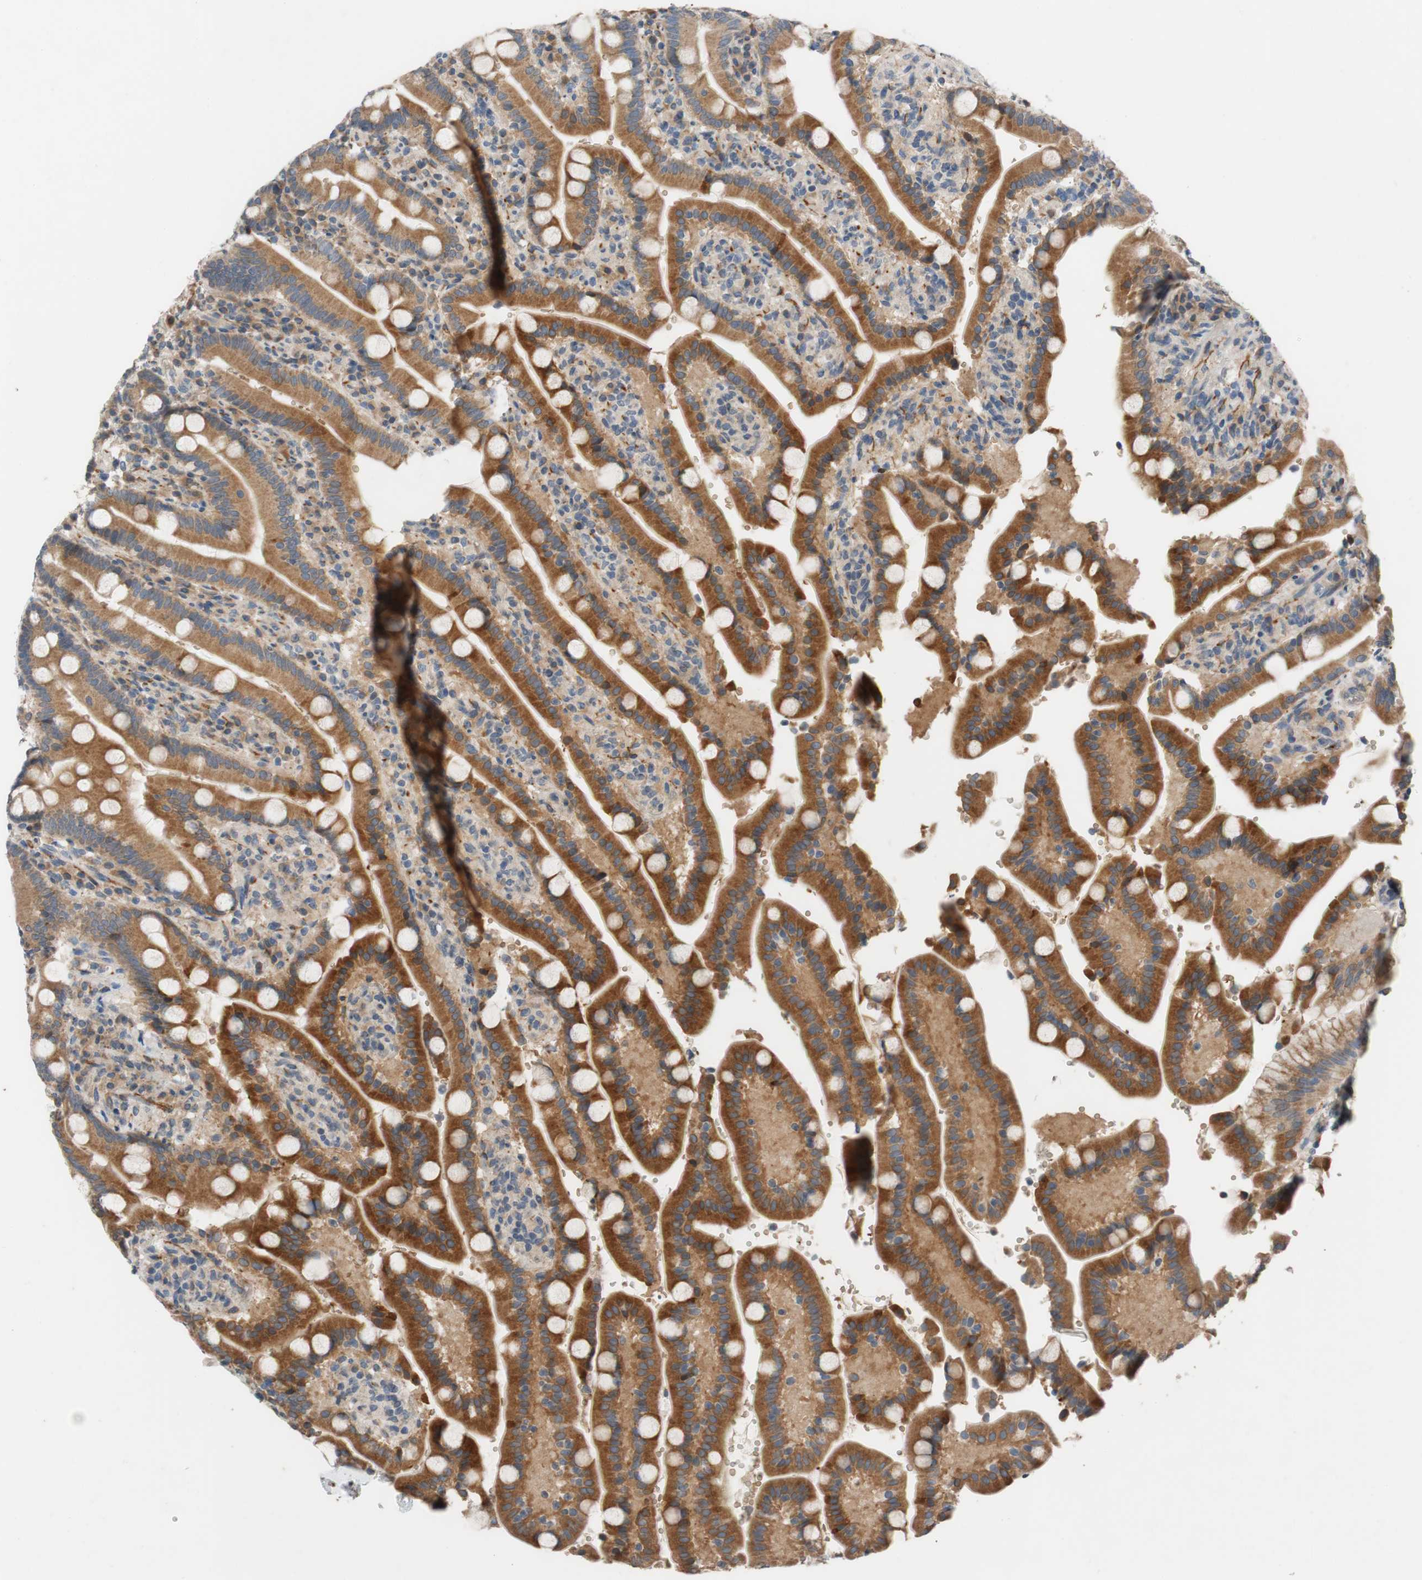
{"staining": {"intensity": "strong", "quantity": ">75%", "location": "cytoplasmic/membranous"}, "tissue": "duodenum", "cell_type": "Glandular cells", "image_type": "normal", "snomed": [{"axis": "morphology", "description": "Normal tissue, NOS"}, {"axis": "topography", "description": "Small intestine, NOS"}], "caption": "Immunohistochemistry (IHC) micrograph of benign duodenum: duodenum stained using IHC exhibits high levels of strong protein expression localized specifically in the cytoplasmic/membranous of glandular cells, appearing as a cytoplasmic/membranous brown color.", "gene": "ADD2", "patient": {"sex": "female", "age": 71}}